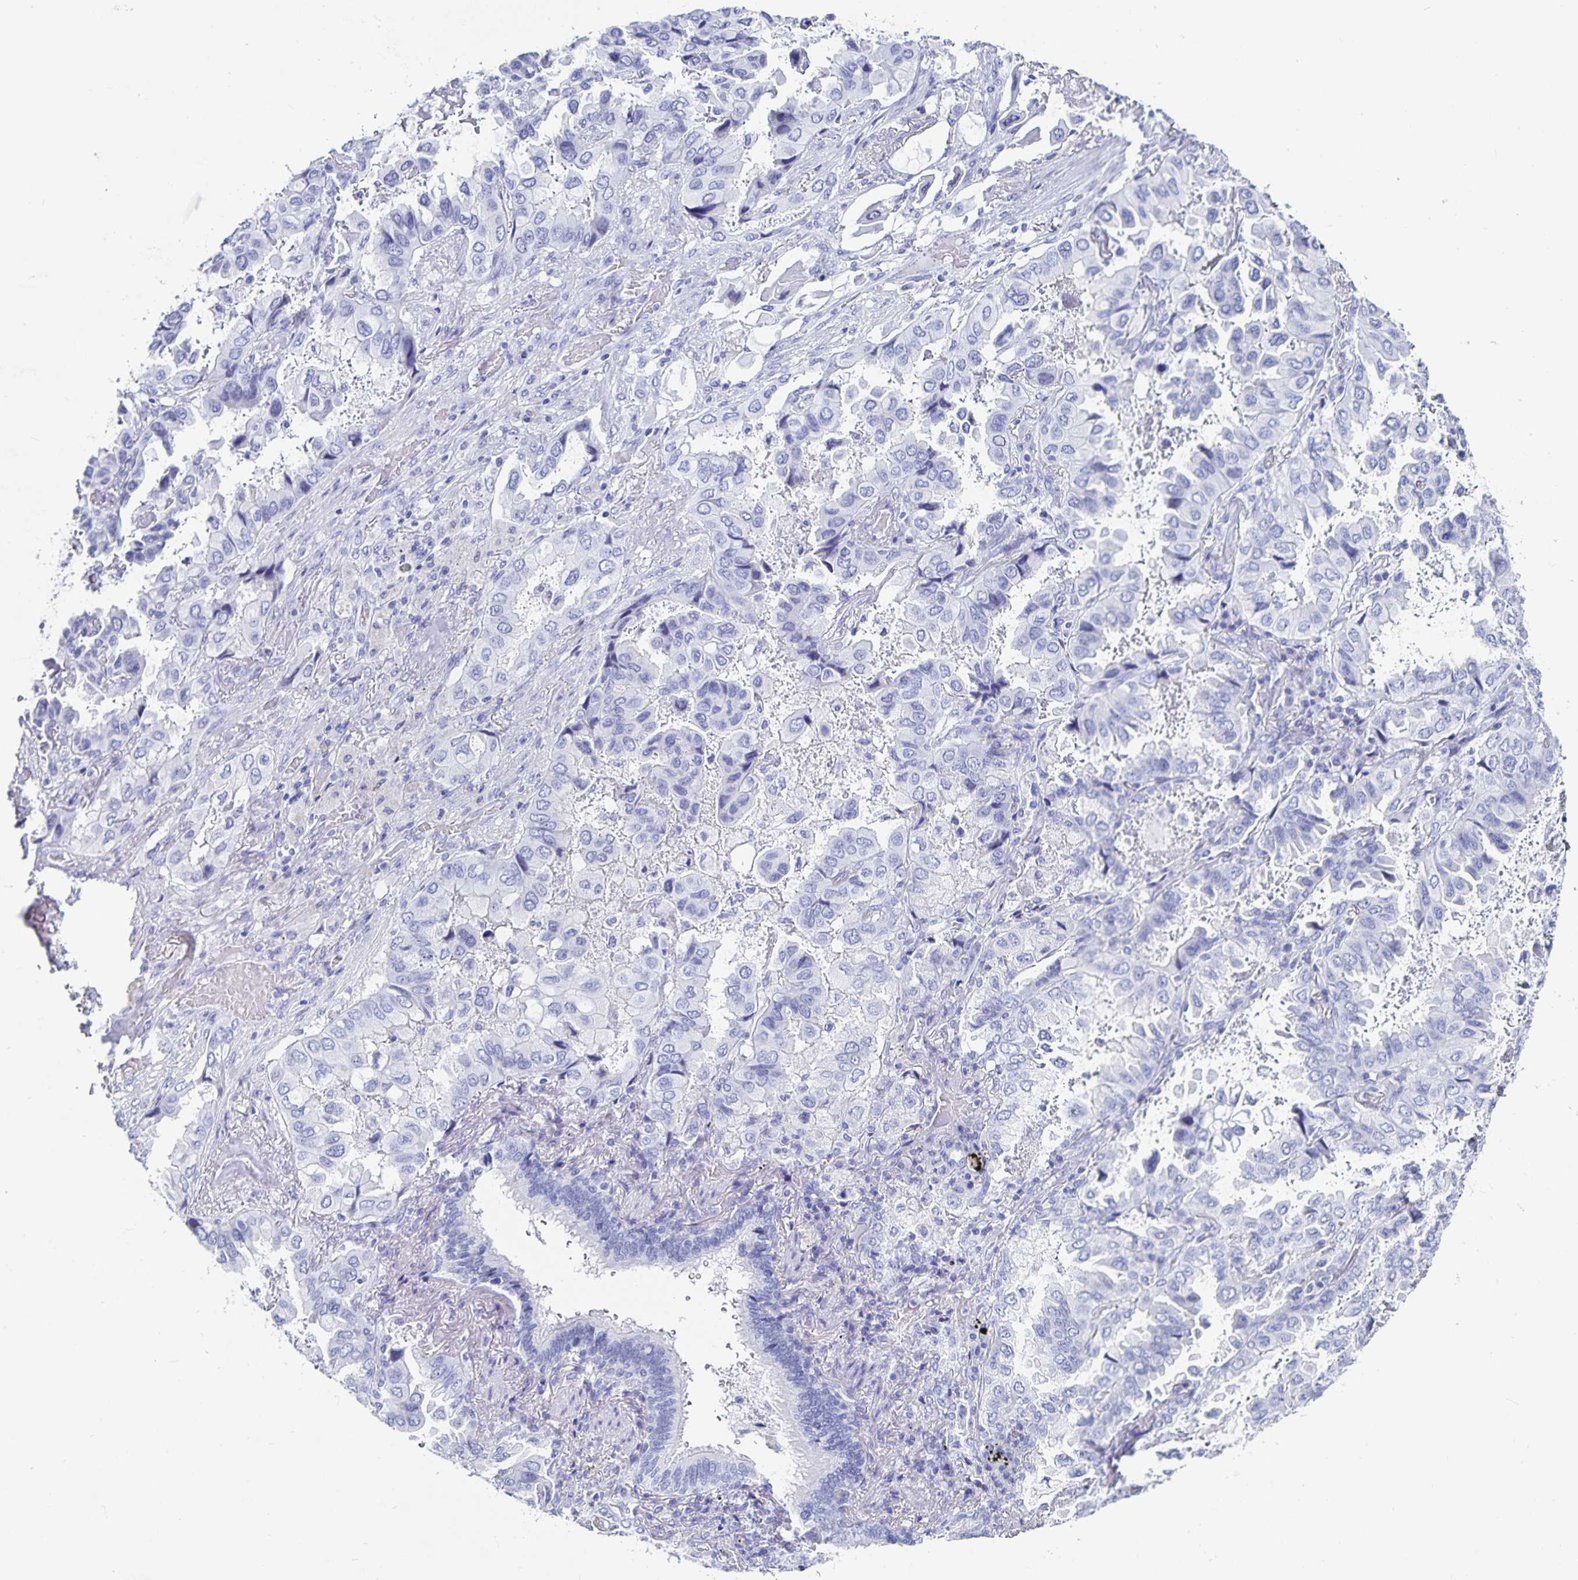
{"staining": {"intensity": "negative", "quantity": "none", "location": "none"}, "tissue": "lung cancer", "cell_type": "Tumor cells", "image_type": "cancer", "snomed": [{"axis": "morphology", "description": "Aneuploidy"}, {"axis": "morphology", "description": "Adenocarcinoma, NOS"}, {"axis": "morphology", "description": "Adenocarcinoma, metastatic, NOS"}, {"axis": "topography", "description": "Lymph node"}, {"axis": "topography", "description": "Lung"}], "caption": "High power microscopy image of an IHC photomicrograph of lung cancer, revealing no significant staining in tumor cells.", "gene": "C19orf73", "patient": {"sex": "female", "age": 48}}